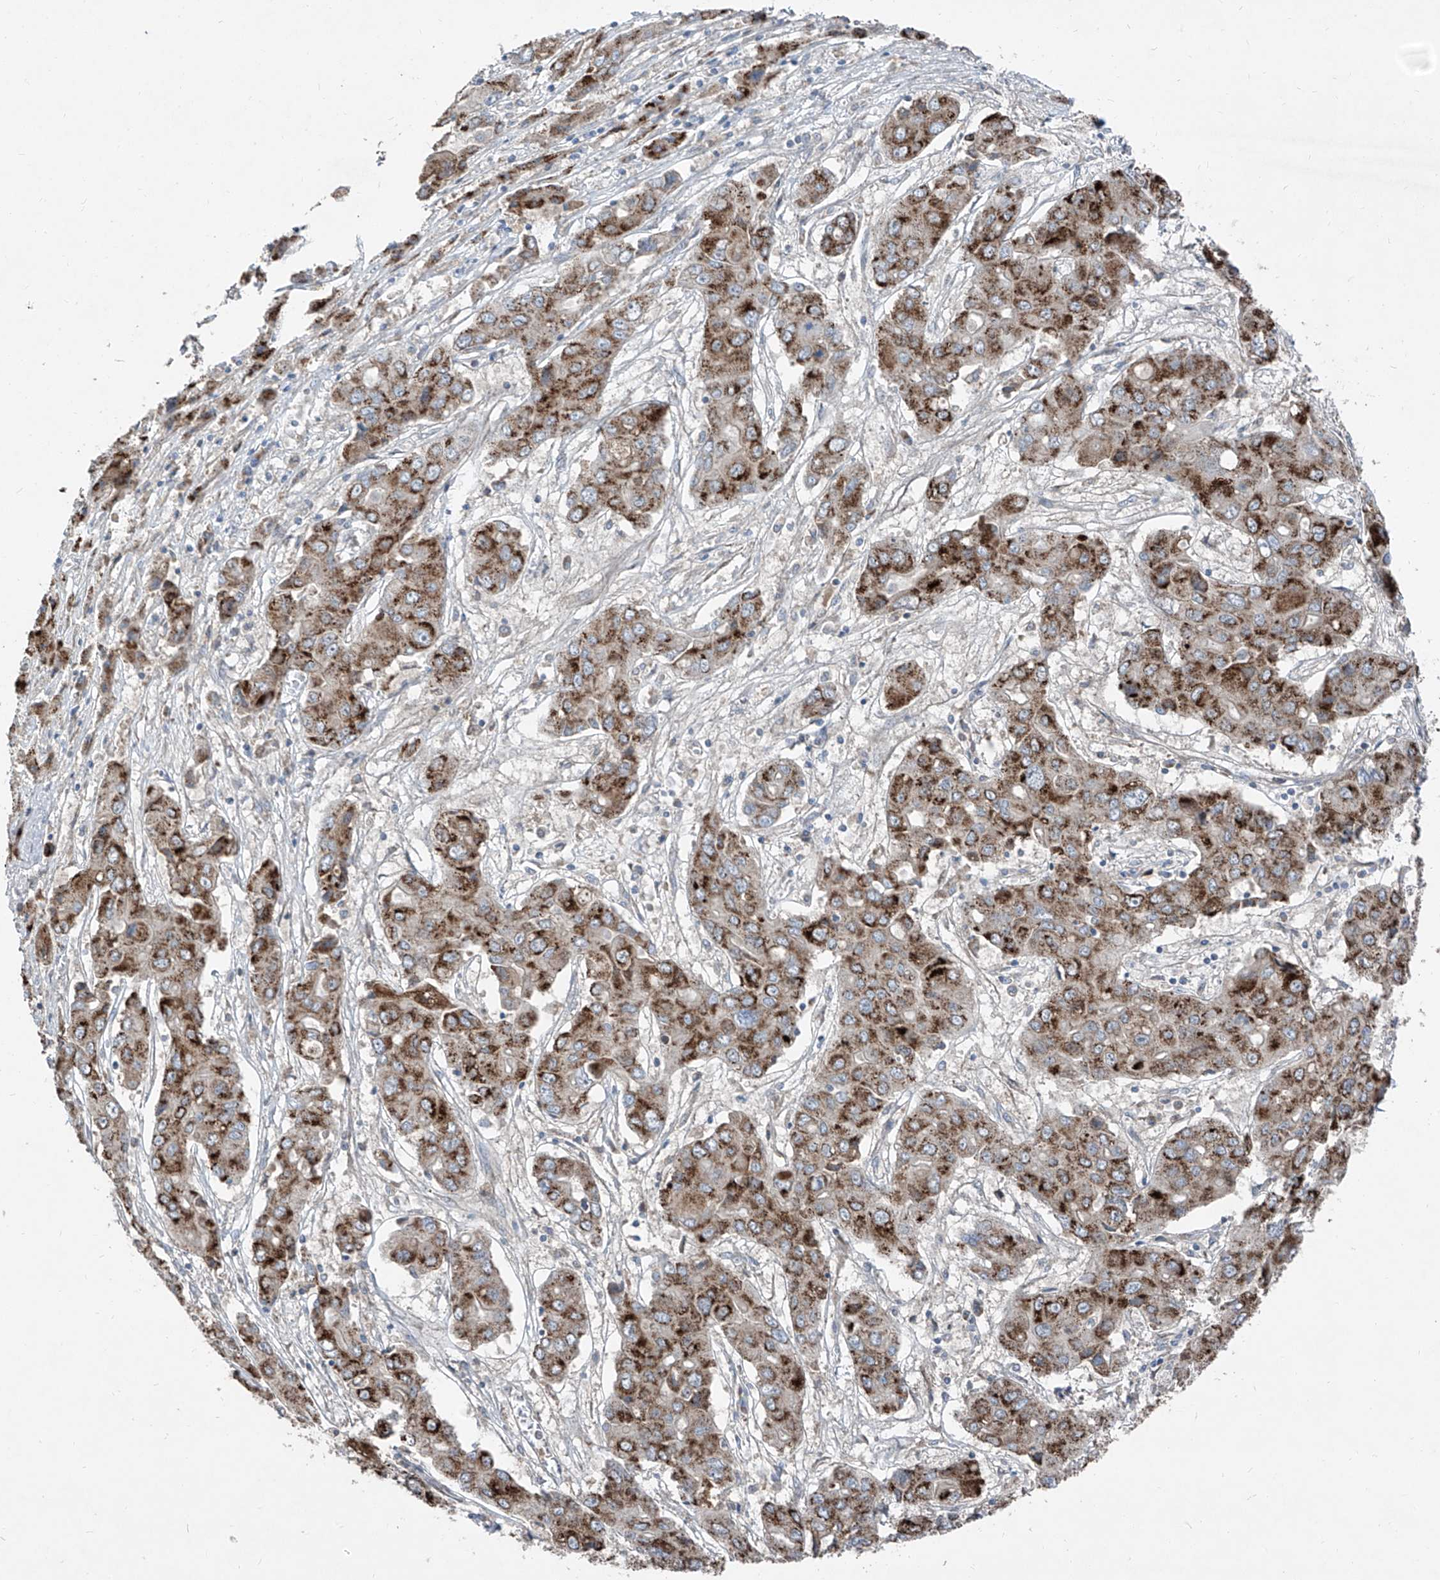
{"staining": {"intensity": "strong", "quantity": ">75%", "location": "cytoplasmic/membranous"}, "tissue": "liver cancer", "cell_type": "Tumor cells", "image_type": "cancer", "snomed": [{"axis": "morphology", "description": "Cholangiocarcinoma"}, {"axis": "topography", "description": "Liver"}], "caption": "Cholangiocarcinoma (liver) stained with a protein marker exhibits strong staining in tumor cells.", "gene": "ABCD3", "patient": {"sex": "male", "age": 67}}